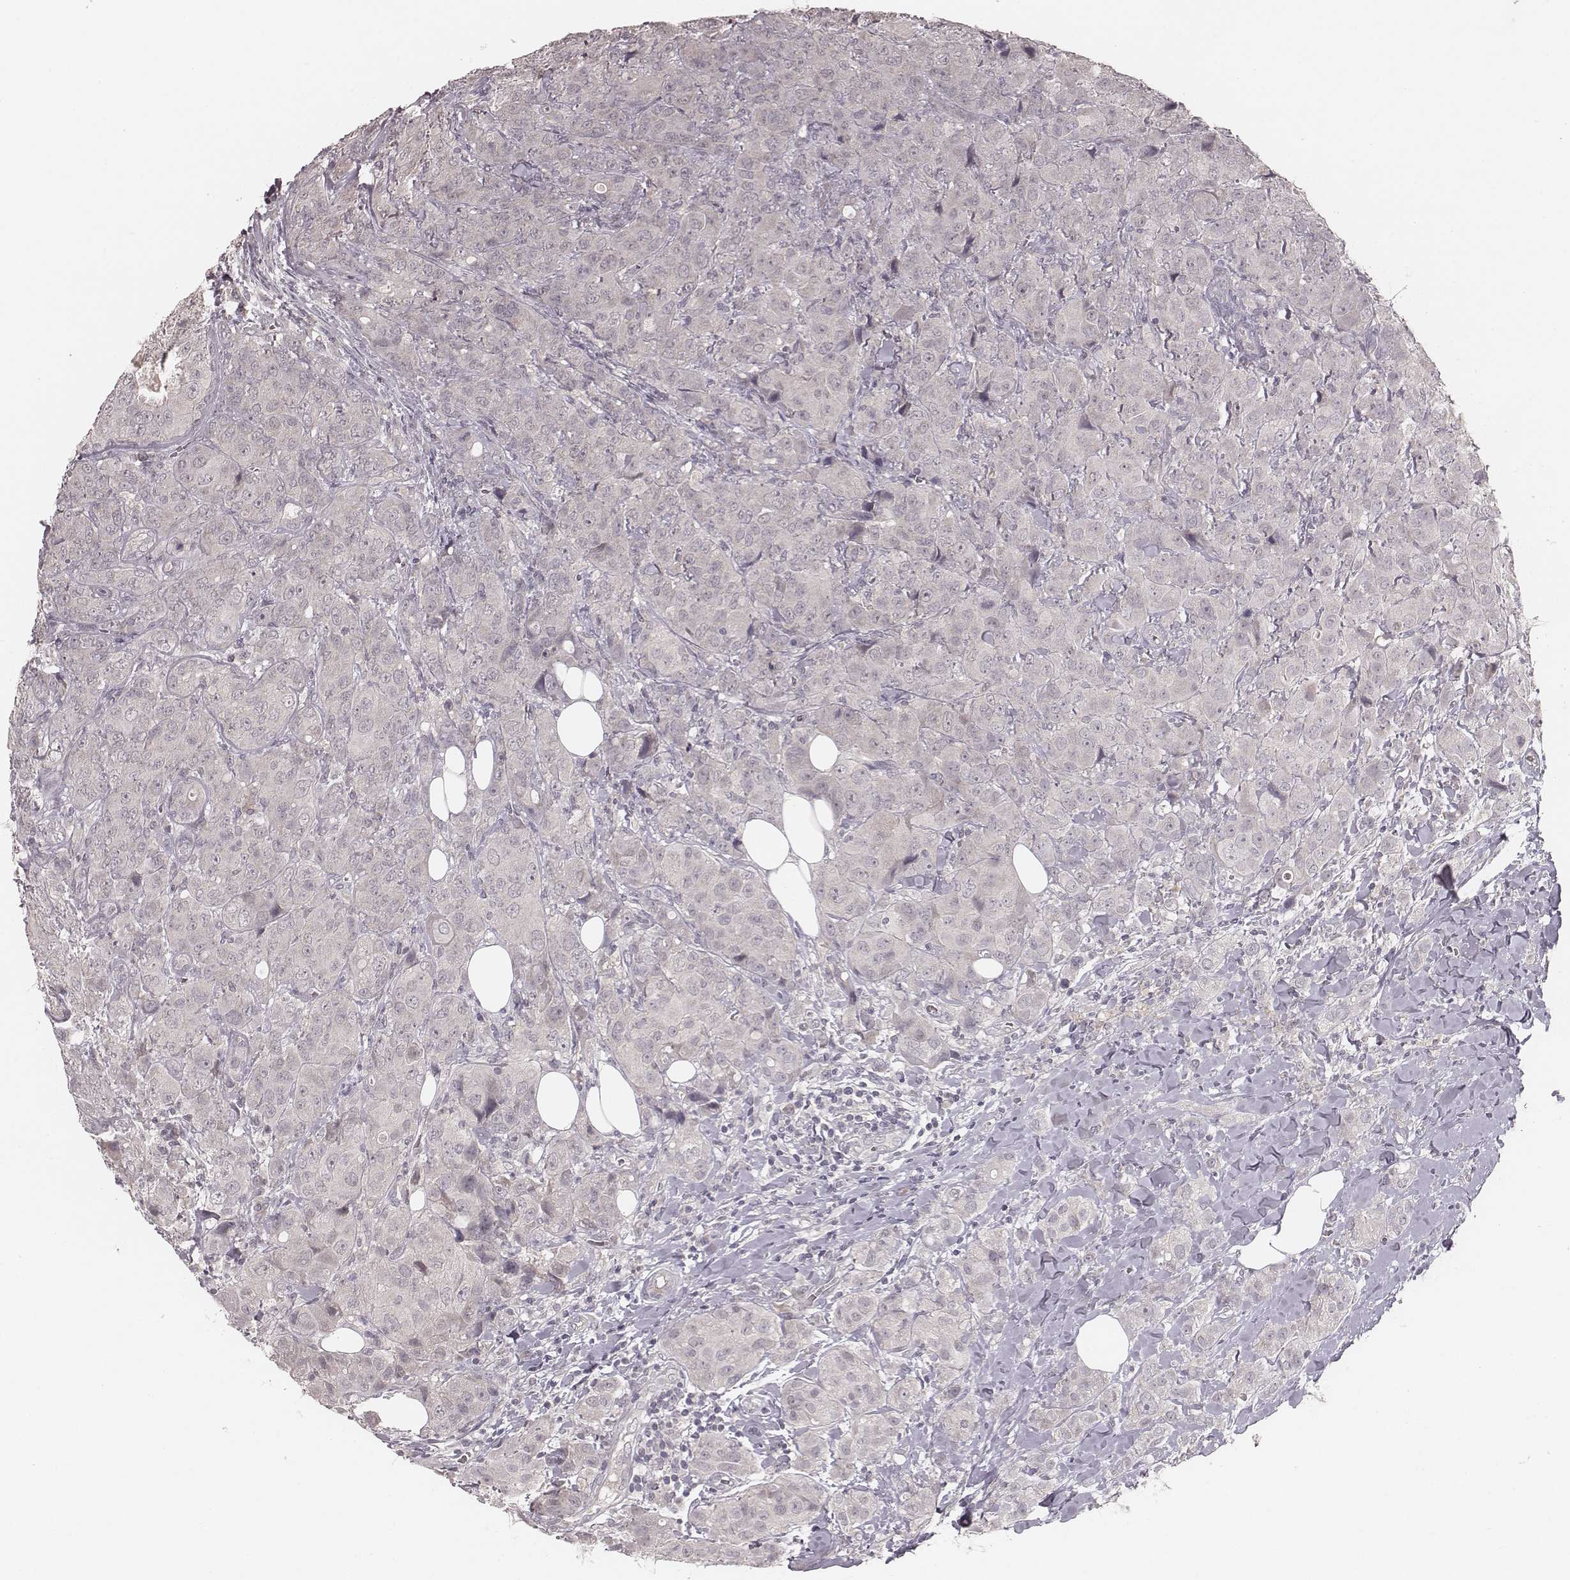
{"staining": {"intensity": "negative", "quantity": "none", "location": "none"}, "tissue": "breast cancer", "cell_type": "Tumor cells", "image_type": "cancer", "snomed": [{"axis": "morphology", "description": "Duct carcinoma"}, {"axis": "topography", "description": "Breast"}], "caption": "Histopathology image shows no significant protein staining in tumor cells of breast cancer.", "gene": "LY6K", "patient": {"sex": "female", "age": 43}}